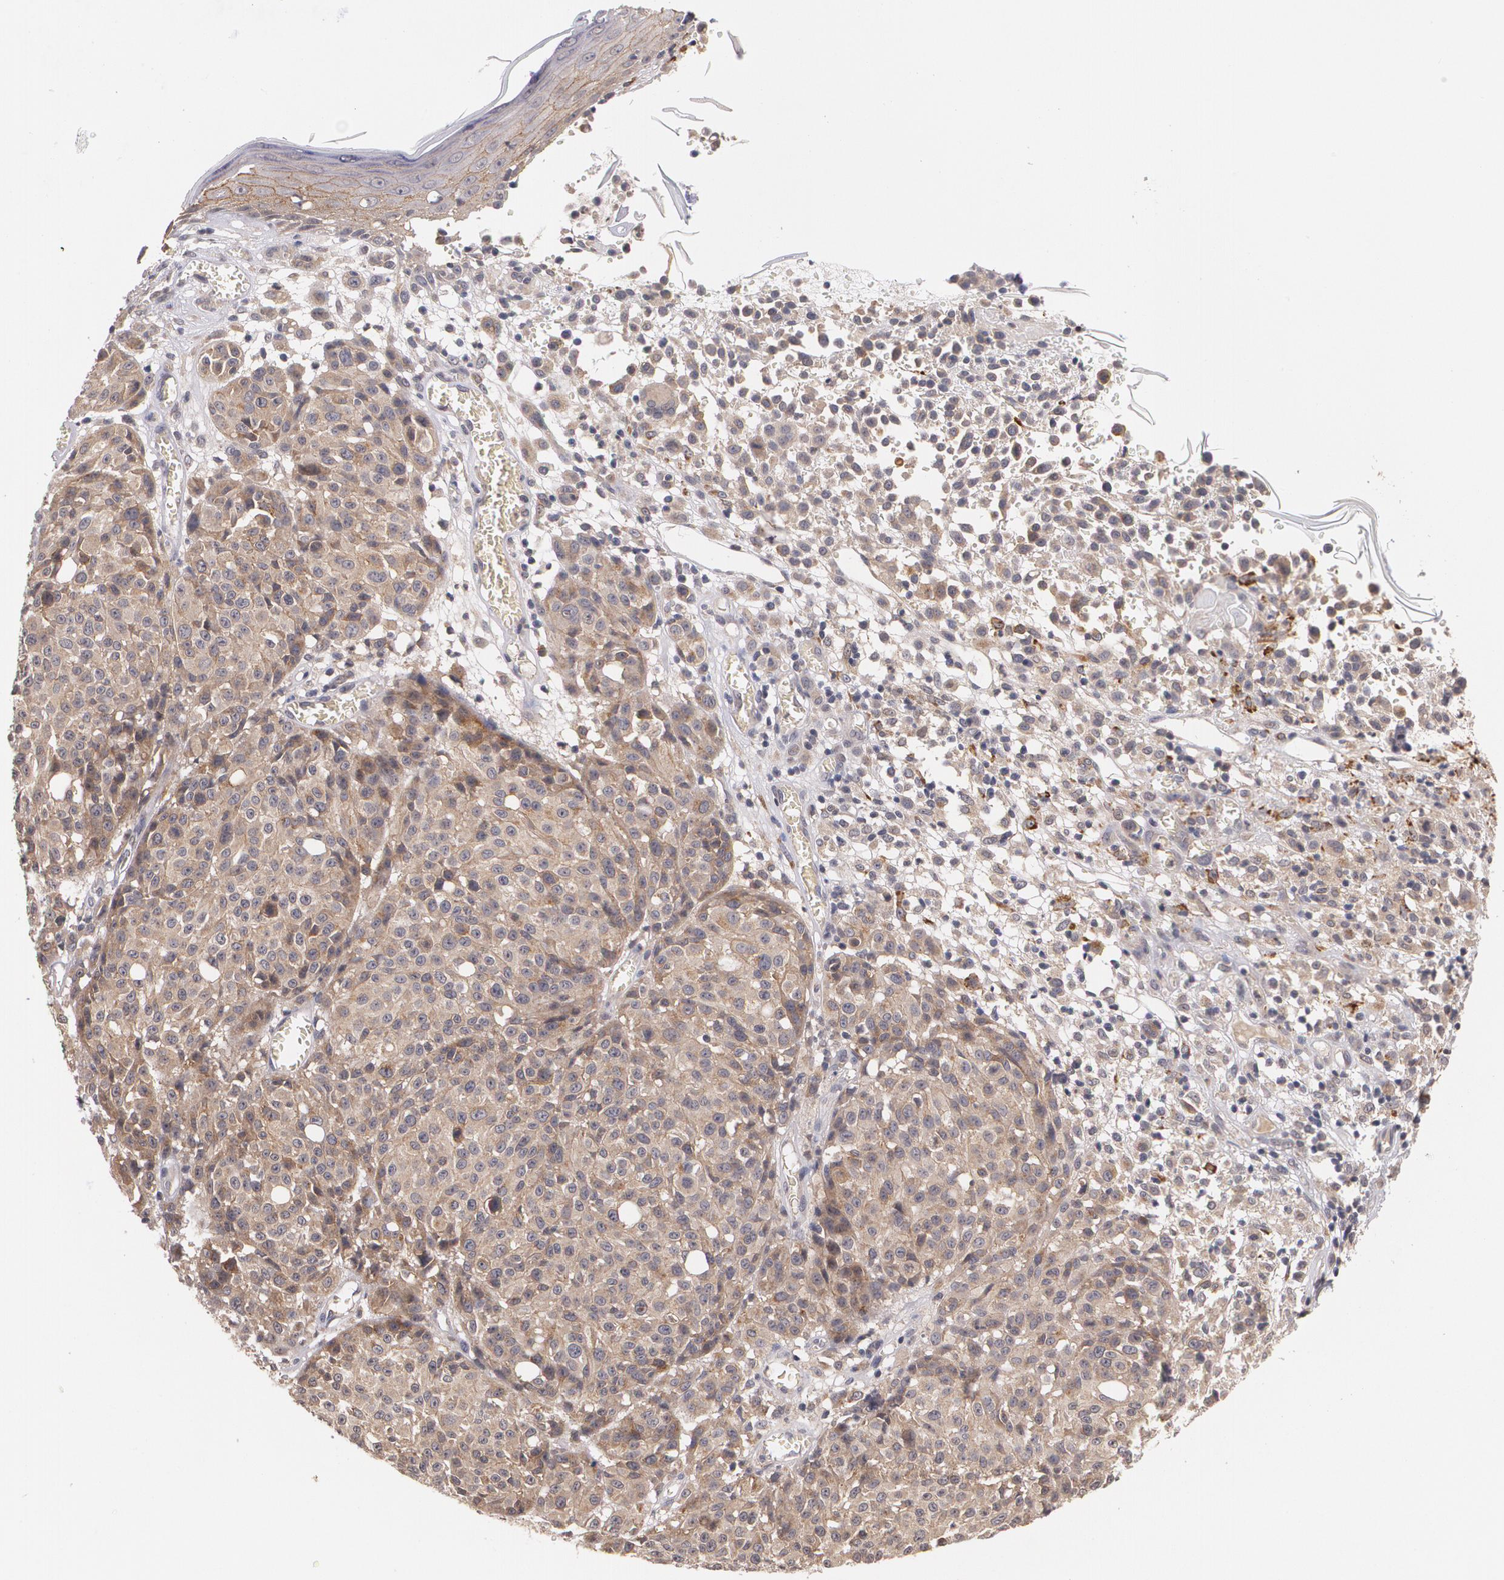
{"staining": {"intensity": "moderate", "quantity": ">75%", "location": "cytoplasmic/membranous"}, "tissue": "melanoma", "cell_type": "Tumor cells", "image_type": "cancer", "snomed": [{"axis": "morphology", "description": "Malignant melanoma, NOS"}, {"axis": "topography", "description": "Skin"}], "caption": "Approximately >75% of tumor cells in melanoma reveal moderate cytoplasmic/membranous protein positivity as visualized by brown immunohistochemical staining.", "gene": "IFNGR2", "patient": {"sex": "female", "age": 49}}